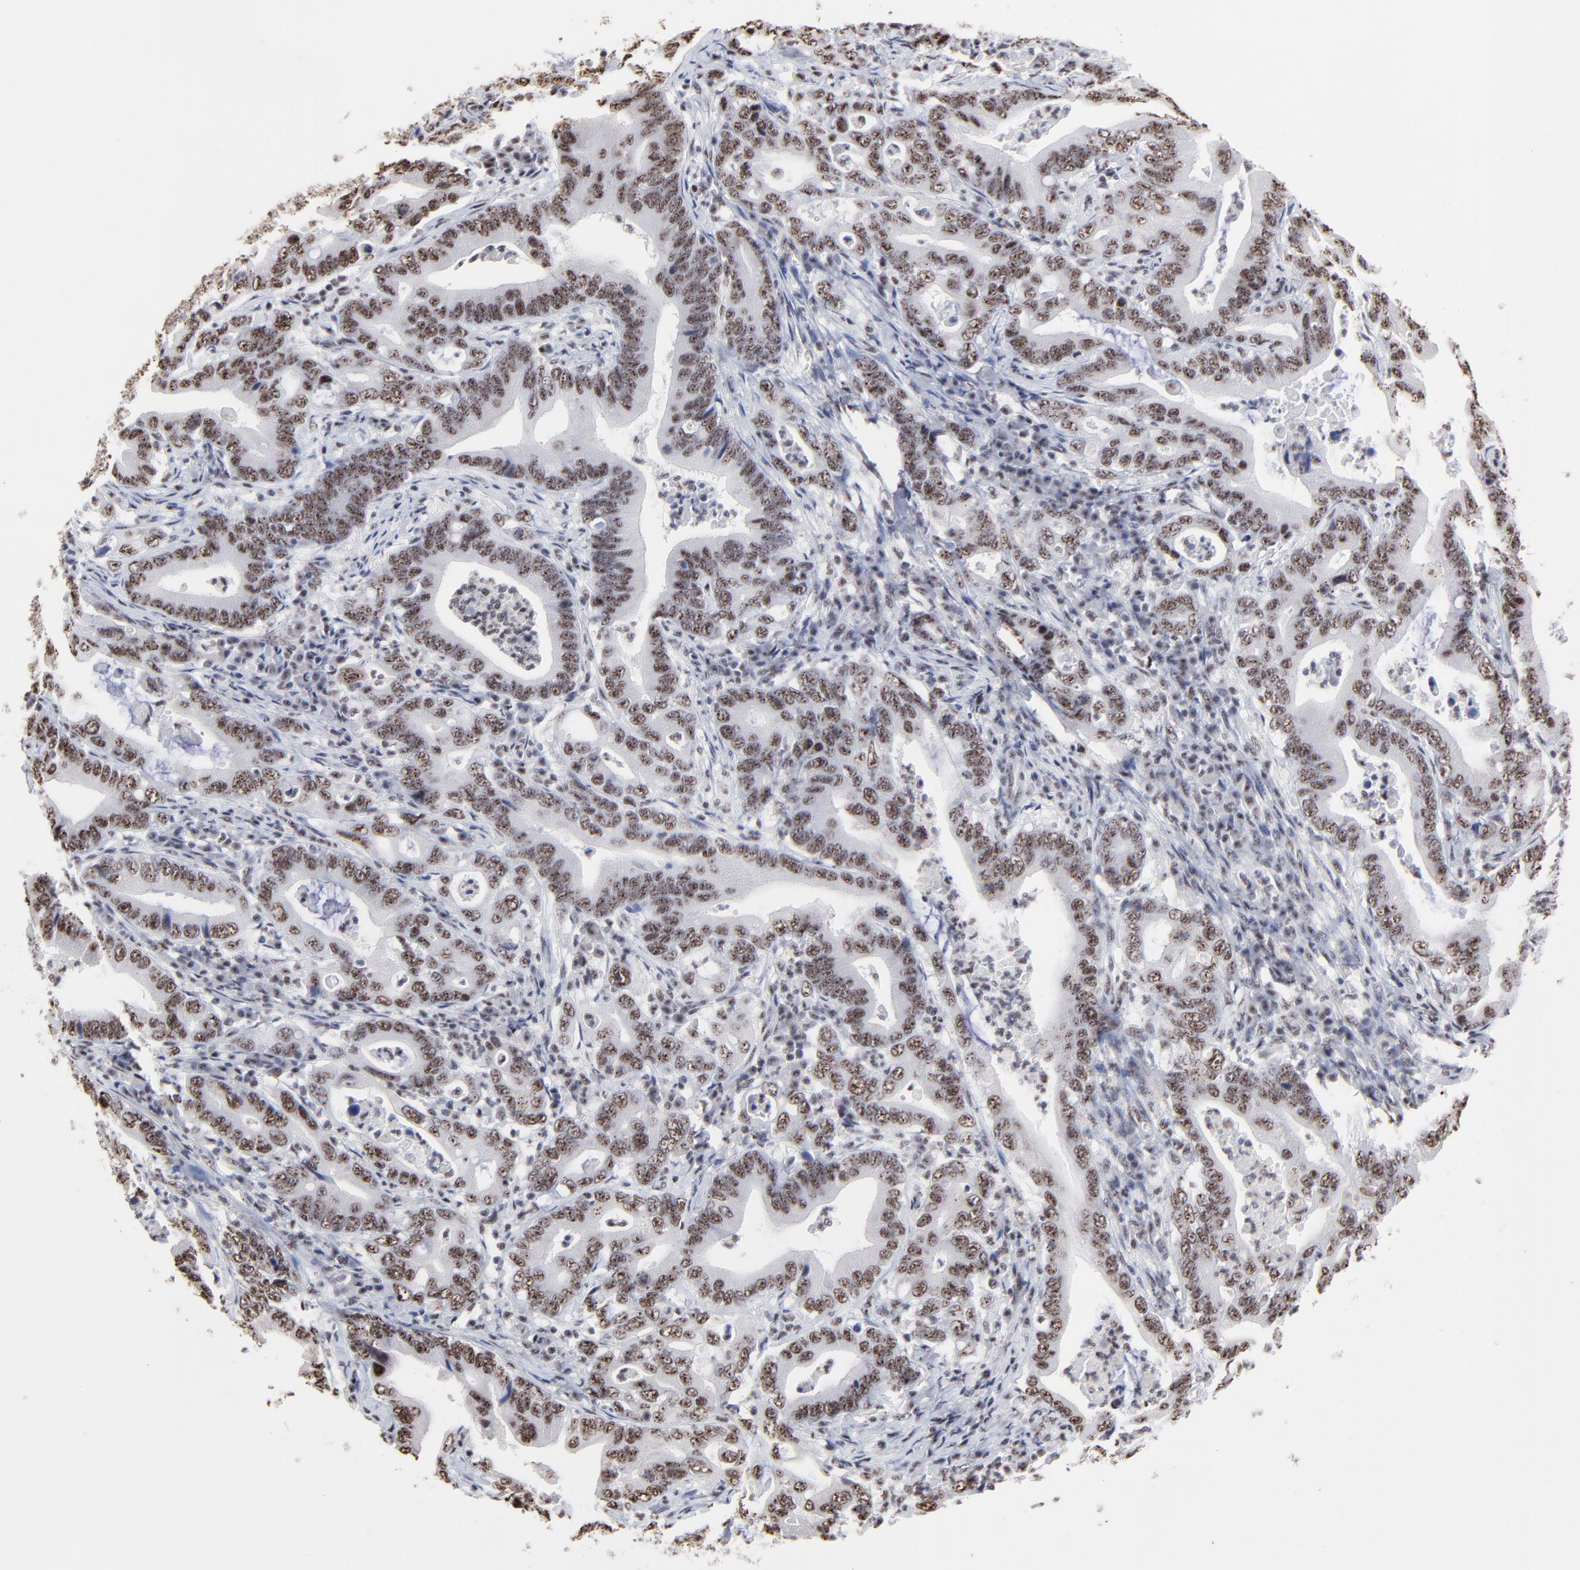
{"staining": {"intensity": "weak", "quantity": ">75%", "location": "nuclear"}, "tissue": "stomach cancer", "cell_type": "Tumor cells", "image_type": "cancer", "snomed": [{"axis": "morphology", "description": "Adenocarcinoma, NOS"}, {"axis": "topography", "description": "Stomach, upper"}], "caption": "Brown immunohistochemical staining in stomach adenocarcinoma reveals weak nuclear staining in approximately >75% of tumor cells.", "gene": "MBD4", "patient": {"sex": "male", "age": 63}}